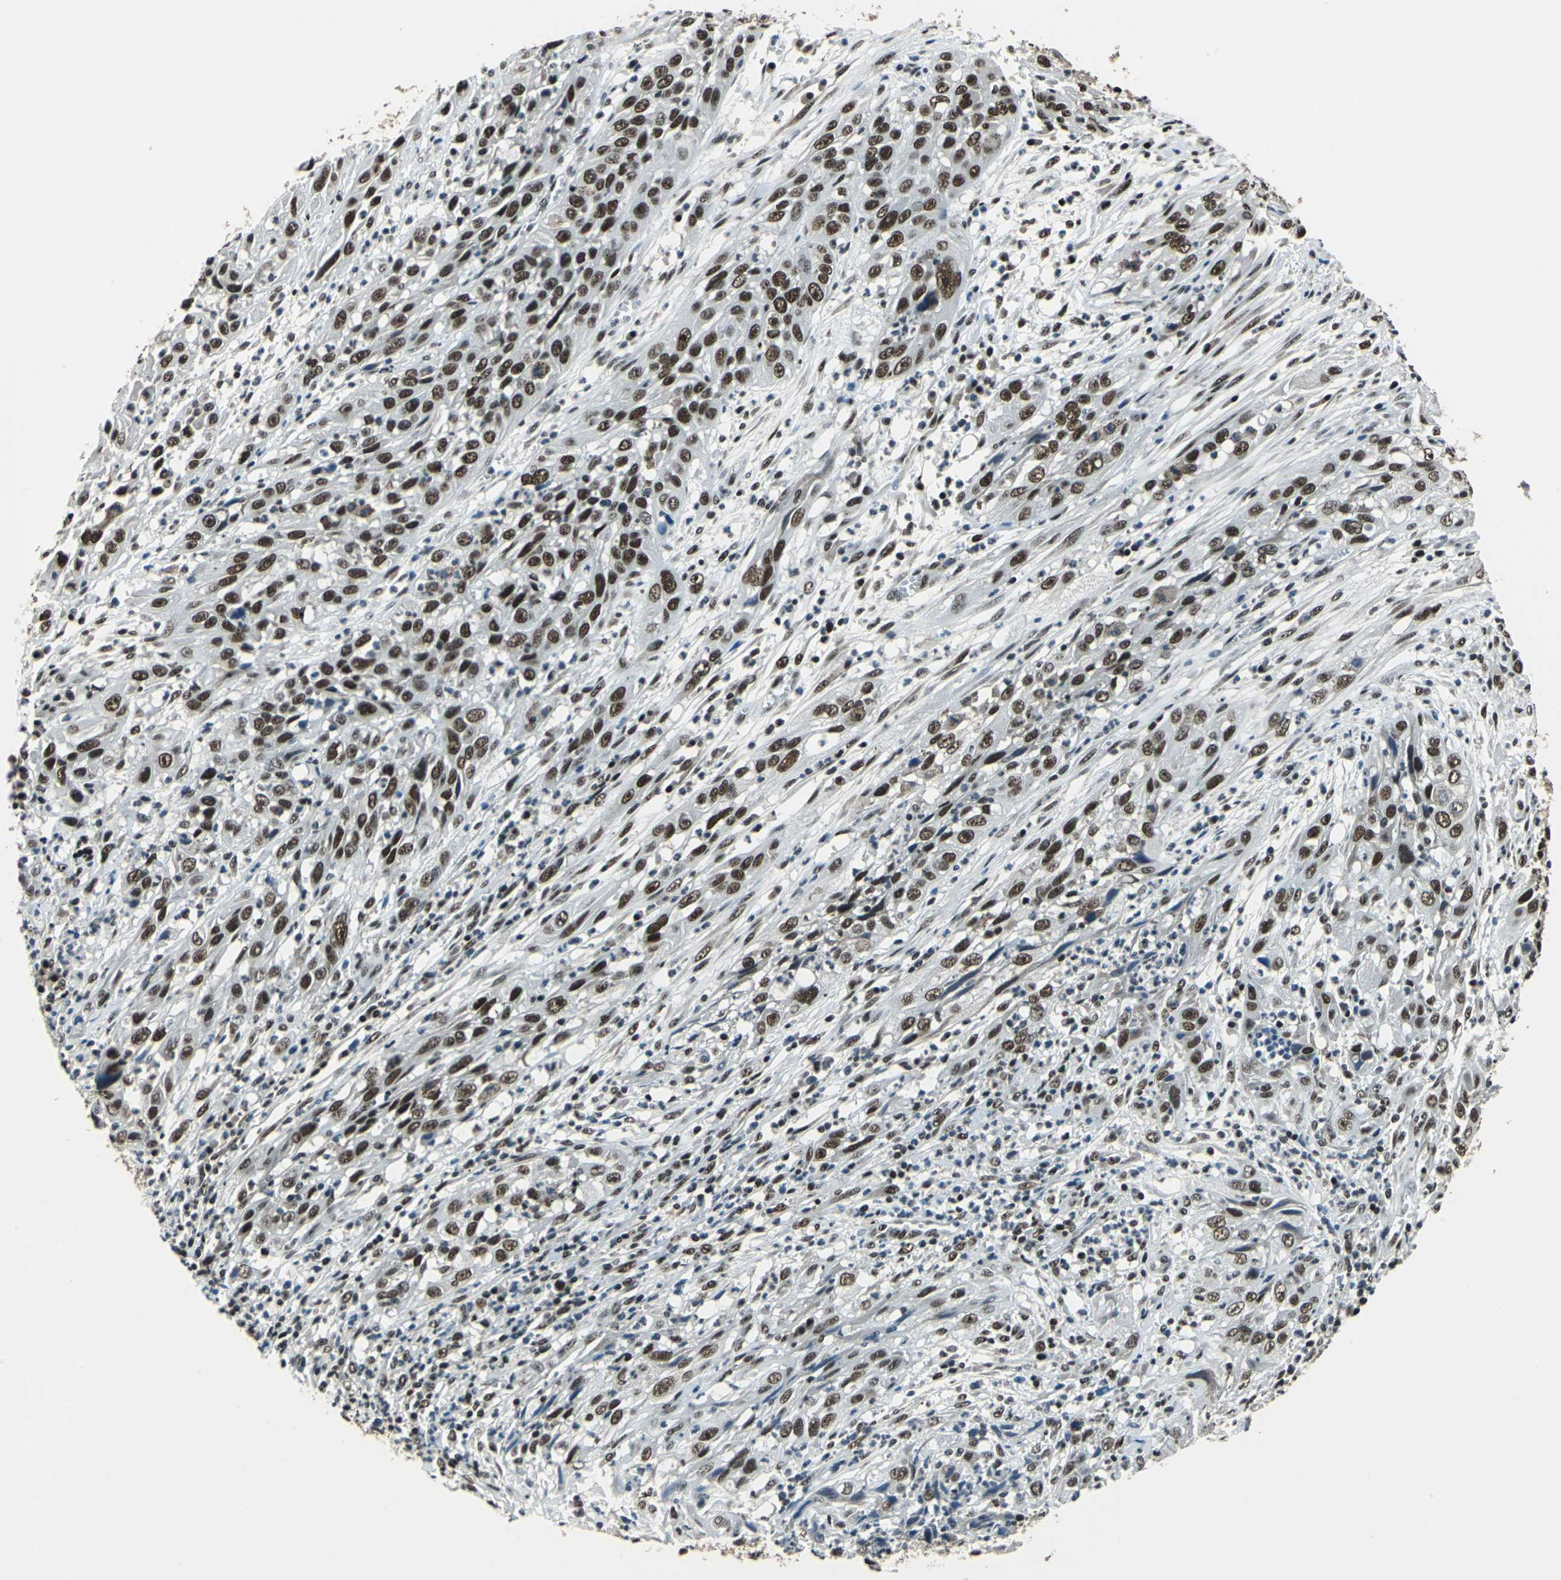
{"staining": {"intensity": "strong", "quantity": ">75%", "location": "nuclear"}, "tissue": "cervical cancer", "cell_type": "Tumor cells", "image_type": "cancer", "snomed": [{"axis": "morphology", "description": "Squamous cell carcinoma, NOS"}, {"axis": "topography", "description": "Cervix"}], "caption": "IHC (DAB (3,3'-diaminobenzidine)) staining of human cervical cancer exhibits strong nuclear protein expression in about >75% of tumor cells.", "gene": "BCLAF1", "patient": {"sex": "female", "age": 32}}